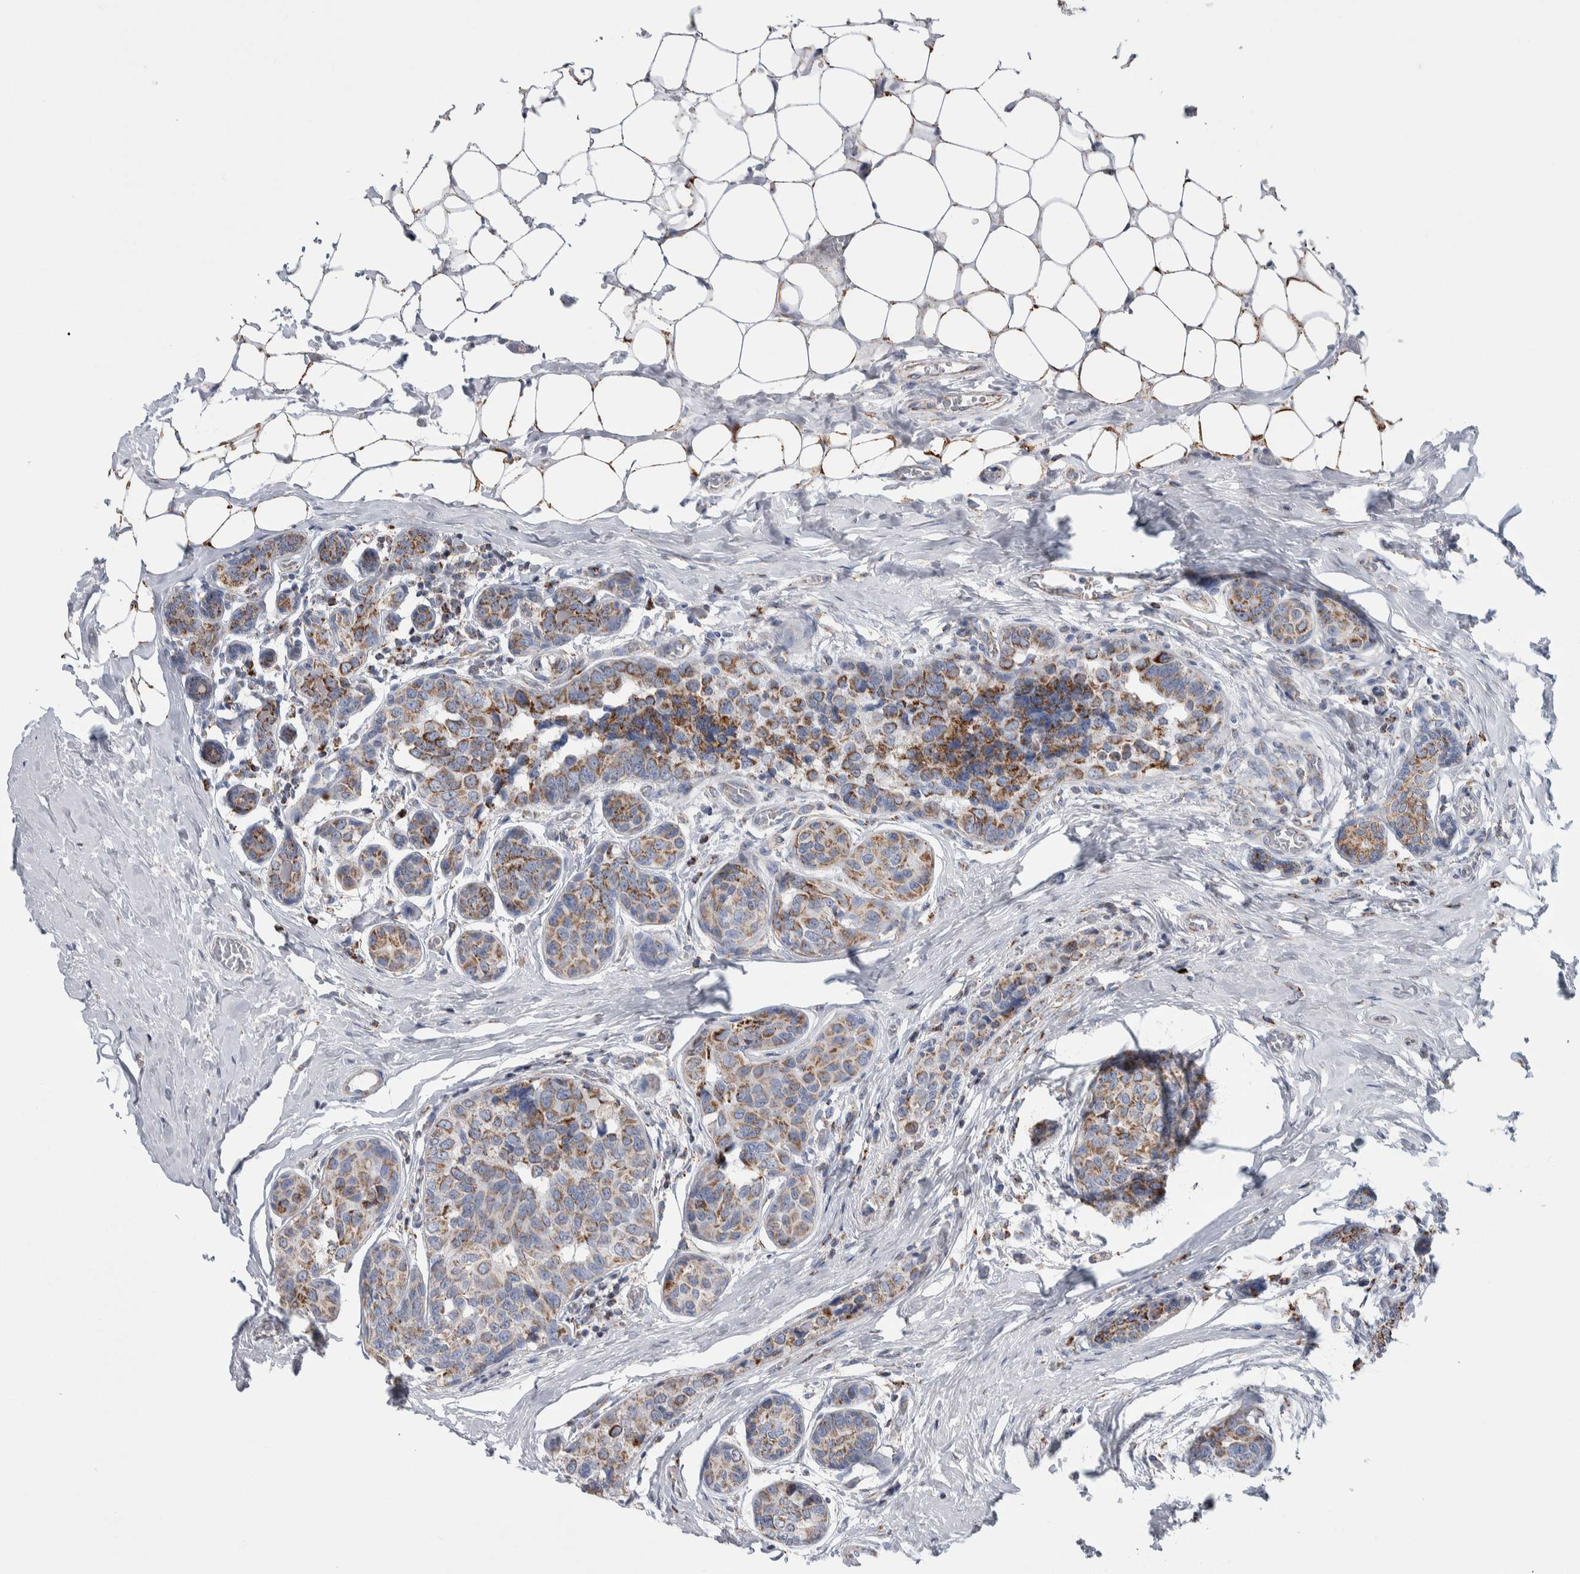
{"staining": {"intensity": "moderate", "quantity": ">75%", "location": "cytoplasmic/membranous"}, "tissue": "breast cancer", "cell_type": "Tumor cells", "image_type": "cancer", "snomed": [{"axis": "morphology", "description": "Normal tissue, NOS"}, {"axis": "morphology", "description": "Duct carcinoma"}, {"axis": "topography", "description": "Breast"}], "caption": "Tumor cells reveal medium levels of moderate cytoplasmic/membranous expression in about >75% of cells in human breast cancer. The staining was performed using DAB to visualize the protein expression in brown, while the nuclei were stained in blue with hematoxylin (Magnification: 20x).", "gene": "ETFA", "patient": {"sex": "female", "age": 43}}